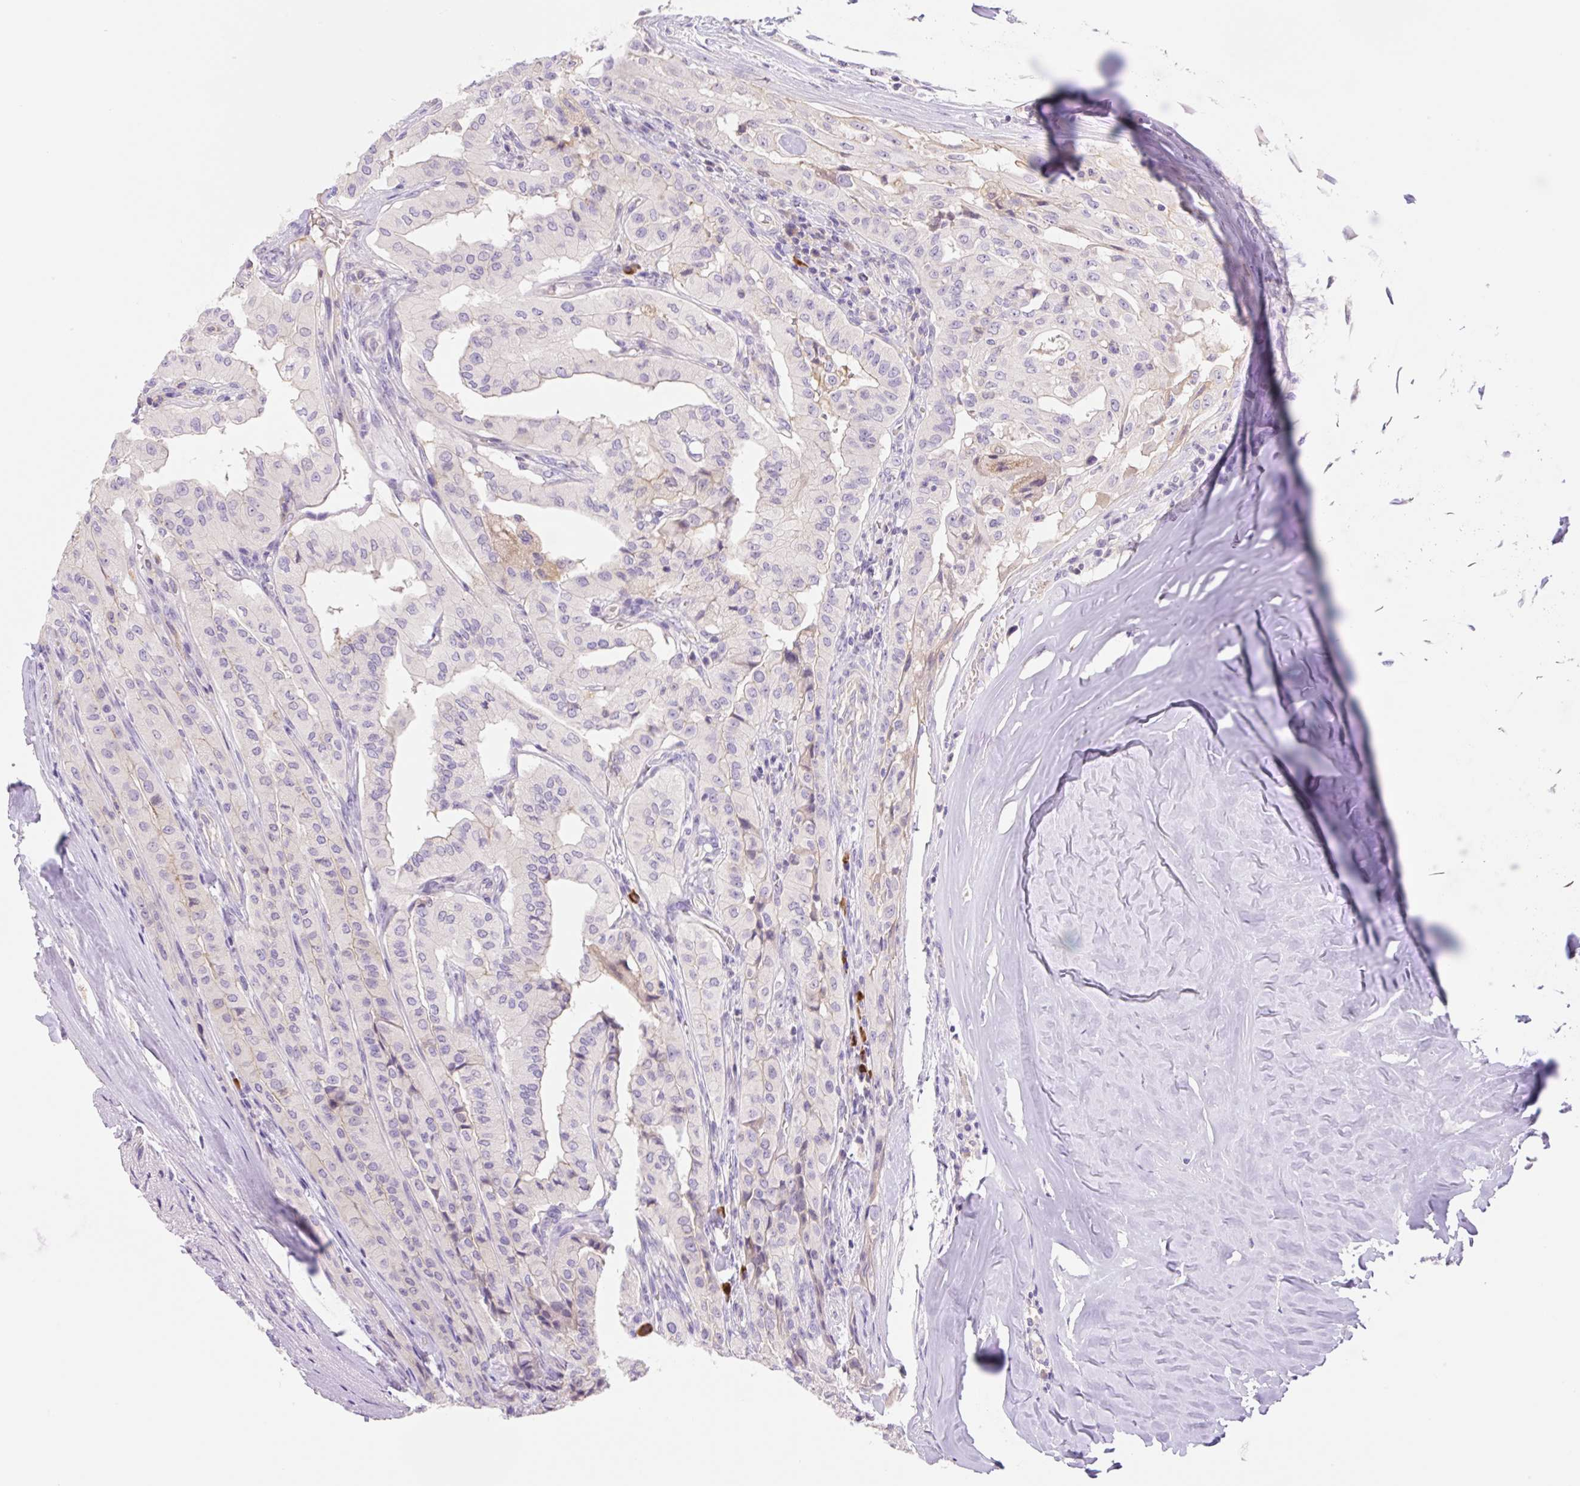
{"staining": {"intensity": "negative", "quantity": "none", "location": "none"}, "tissue": "thyroid cancer", "cell_type": "Tumor cells", "image_type": "cancer", "snomed": [{"axis": "morphology", "description": "Papillary adenocarcinoma, NOS"}, {"axis": "topography", "description": "Thyroid gland"}], "caption": "Papillary adenocarcinoma (thyroid) stained for a protein using IHC reveals no expression tumor cells.", "gene": "DENND5A", "patient": {"sex": "female", "age": 59}}